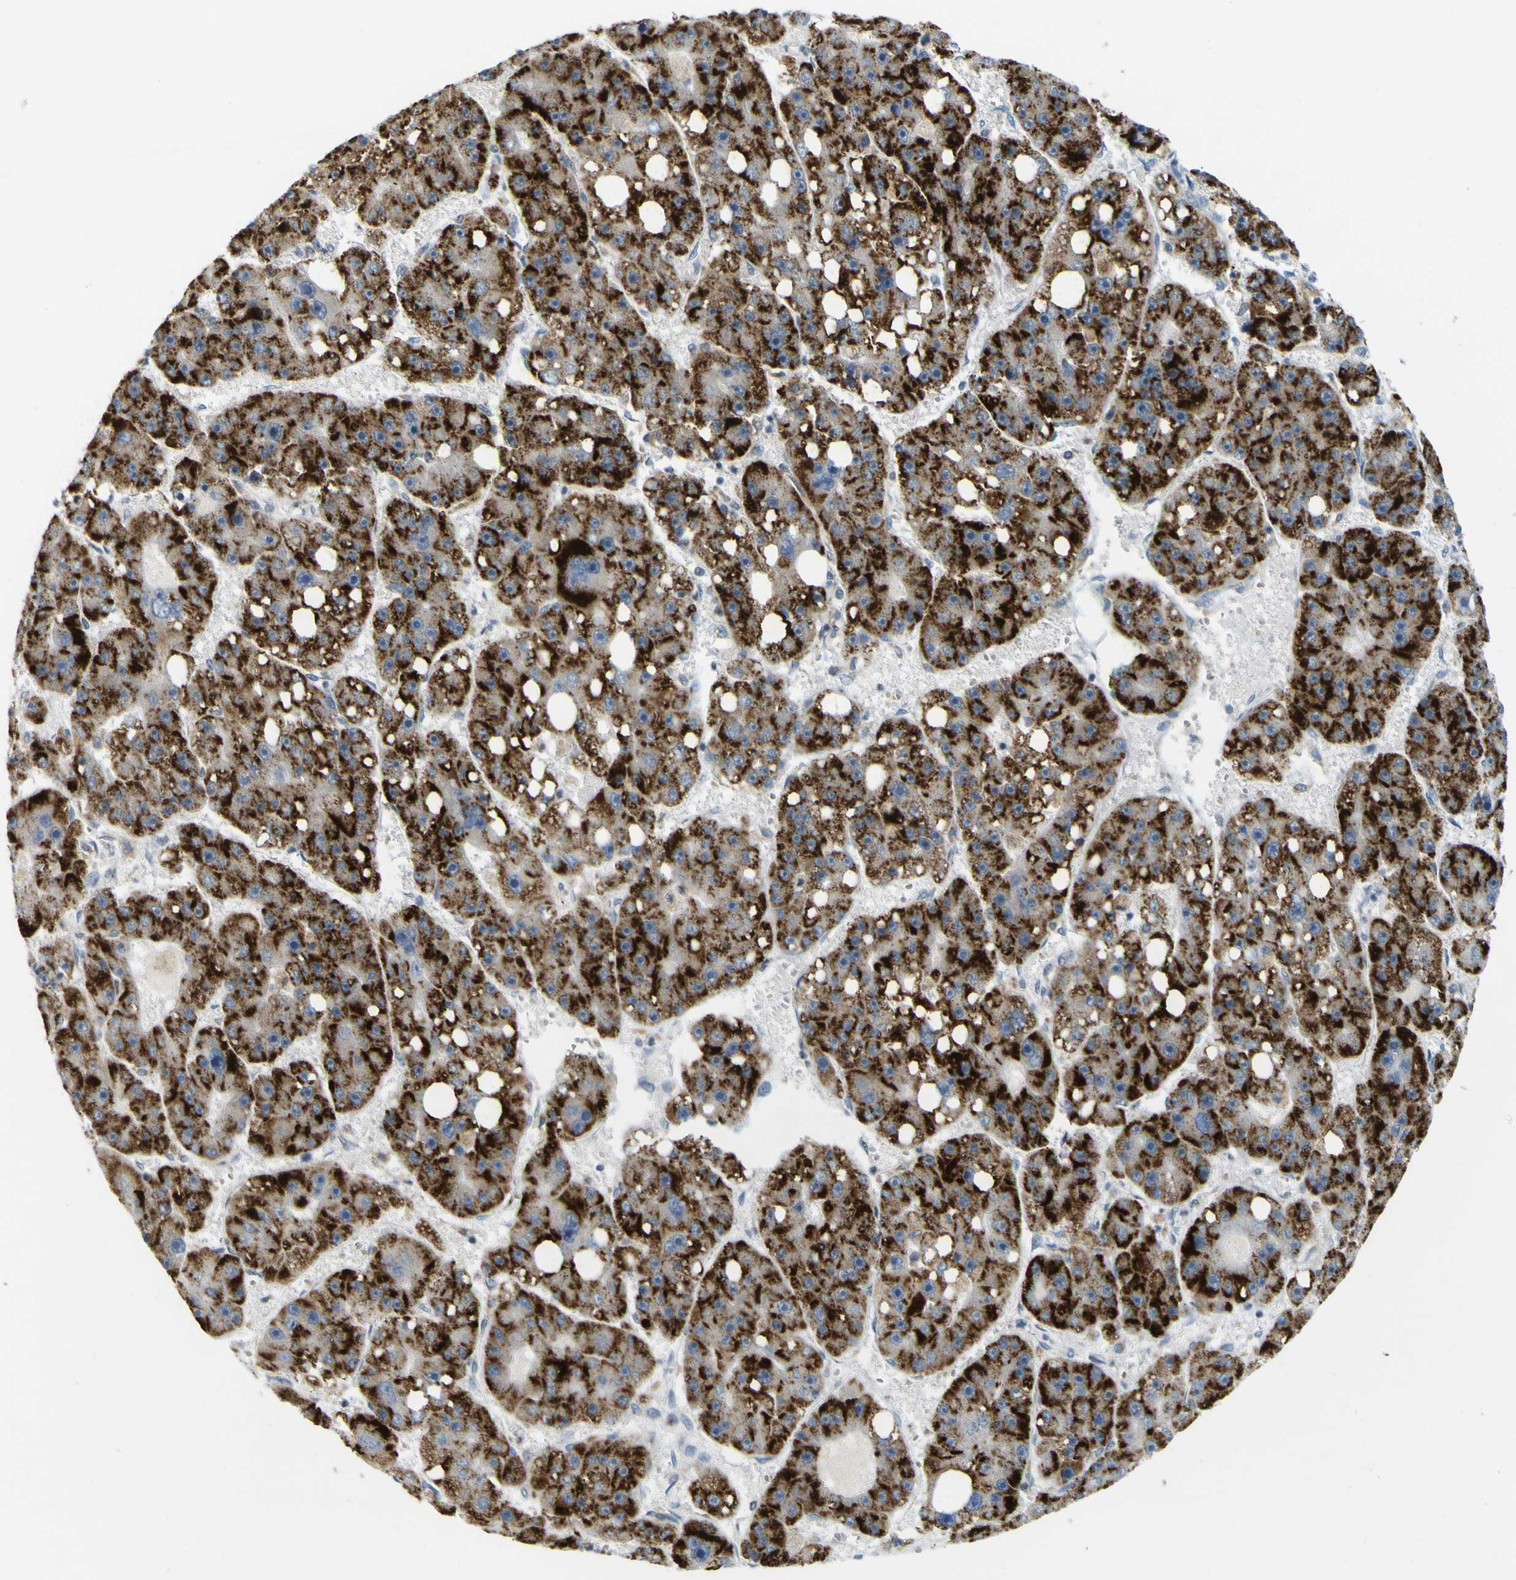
{"staining": {"intensity": "strong", "quantity": ">75%", "location": "cytoplasmic/membranous"}, "tissue": "liver cancer", "cell_type": "Tumor cells", "image_type": "cancer", "snomed": [{"axis": "morphology", "description": "Carcinoma, Hepatocellular, NOS"}, {"axis": "topography", "description": "Liver"}], "caption": "Protein positivity by immunohistochemistry displays strong cytoplasmic/membranous positivity in approximately >75% of tumor cells in hepatocellular carcinoma (liver).", "gene": "ACBD5", "patient": {"sex": "female", "age": 61}}